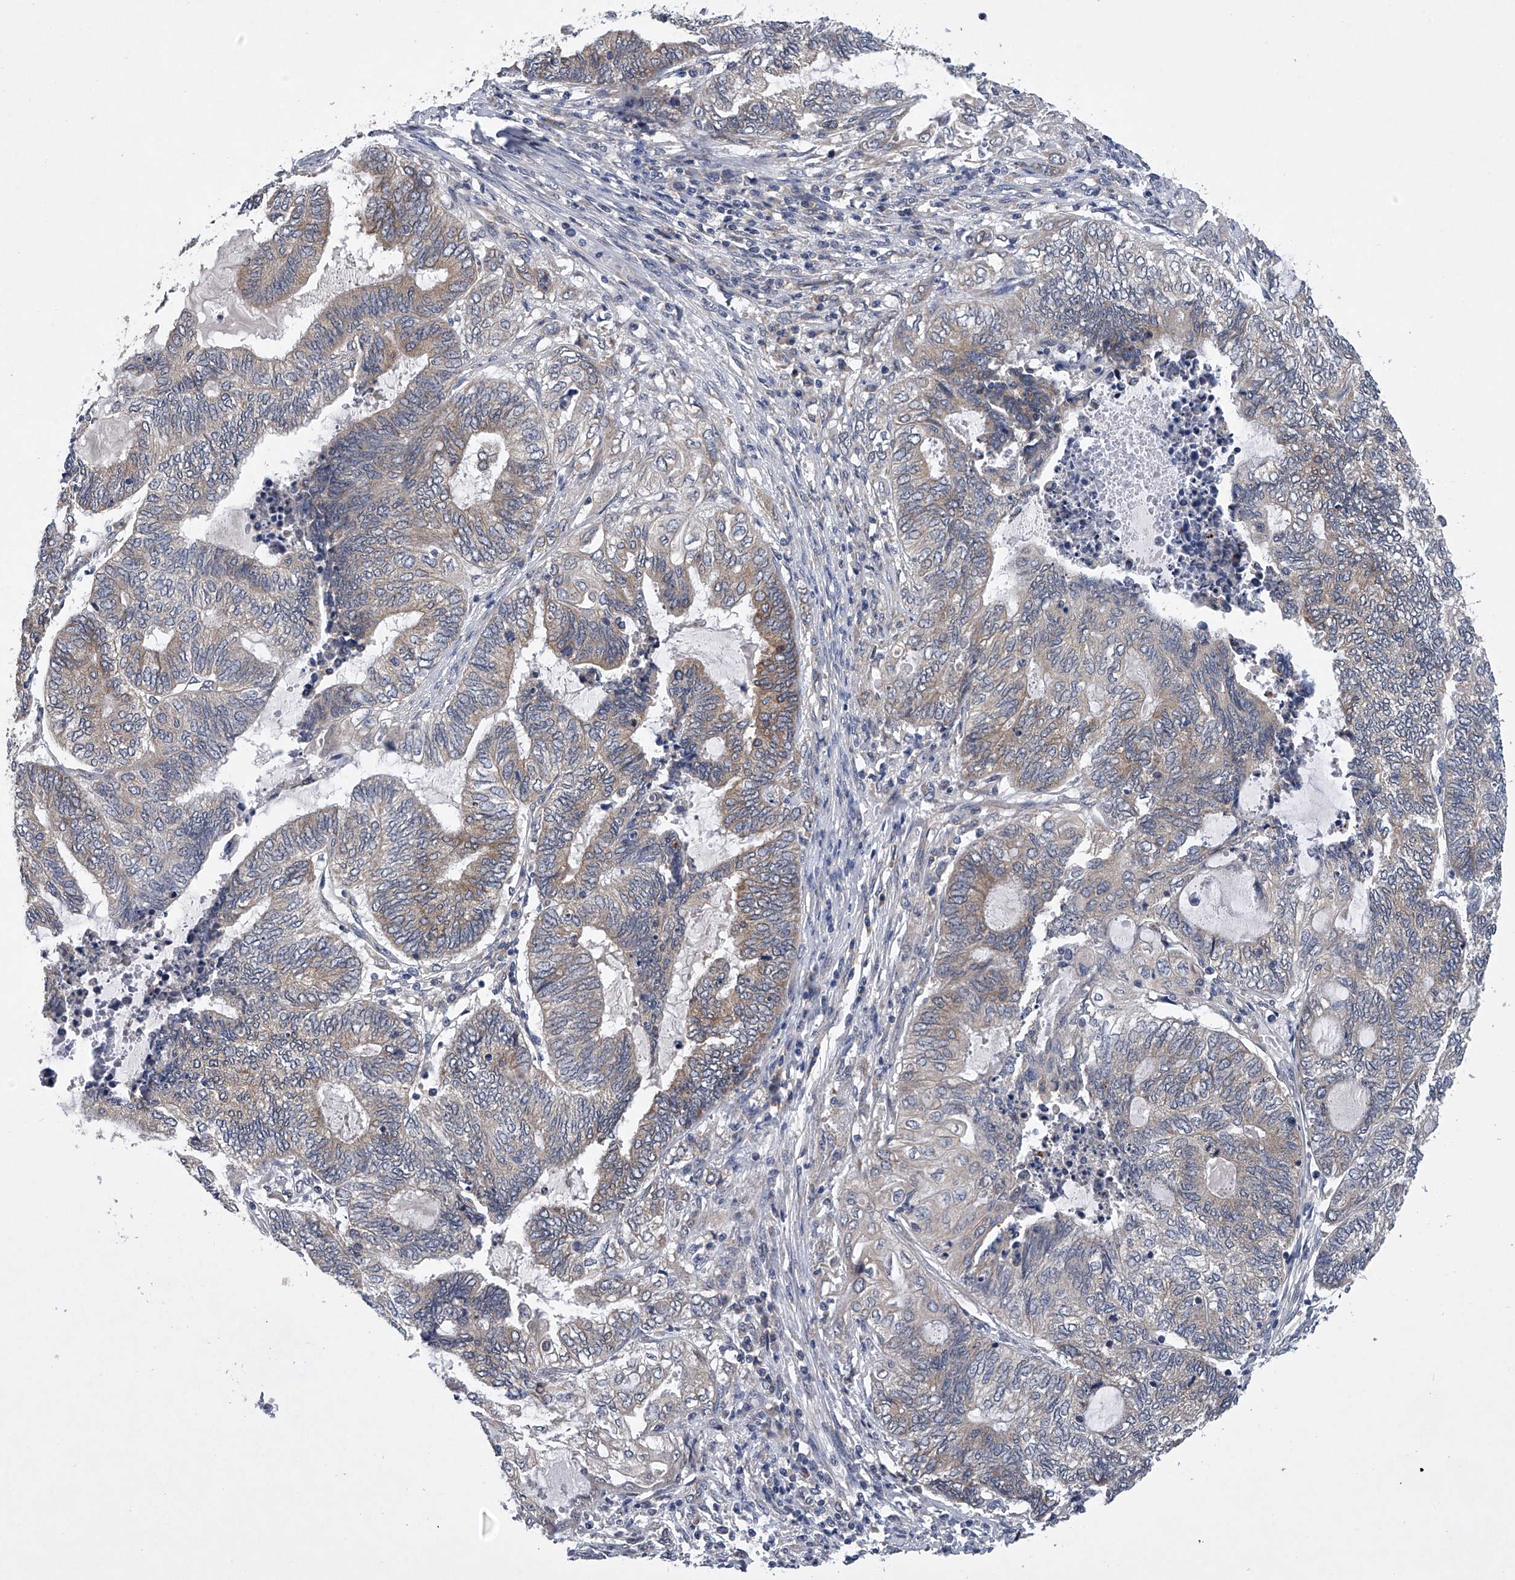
{"staining": {"intensity": "moderate", "quantity": "25%-75%", "location": "cytoplasmic/membranous"}, "tissue": "endometrial cancer", "cell_type": "Tumor cells", "image_type": "cancer", "snomed": [{"axis": "morphology", "description": "Adenocarcinoma, NOS"}, {"axis": "topography", "description": "Uterus"}, {"axis": "topography", "description": "Endometrium"}], "caption": "DAB immunohistochemical staining of adenocarcinoma (endometrial) displays moderate cytoplasmic/membranous protein staining in approximately 25%-75% of tumor cells.", "gene": "RNF5", "patient": {"sex": "female", "age": 70}}